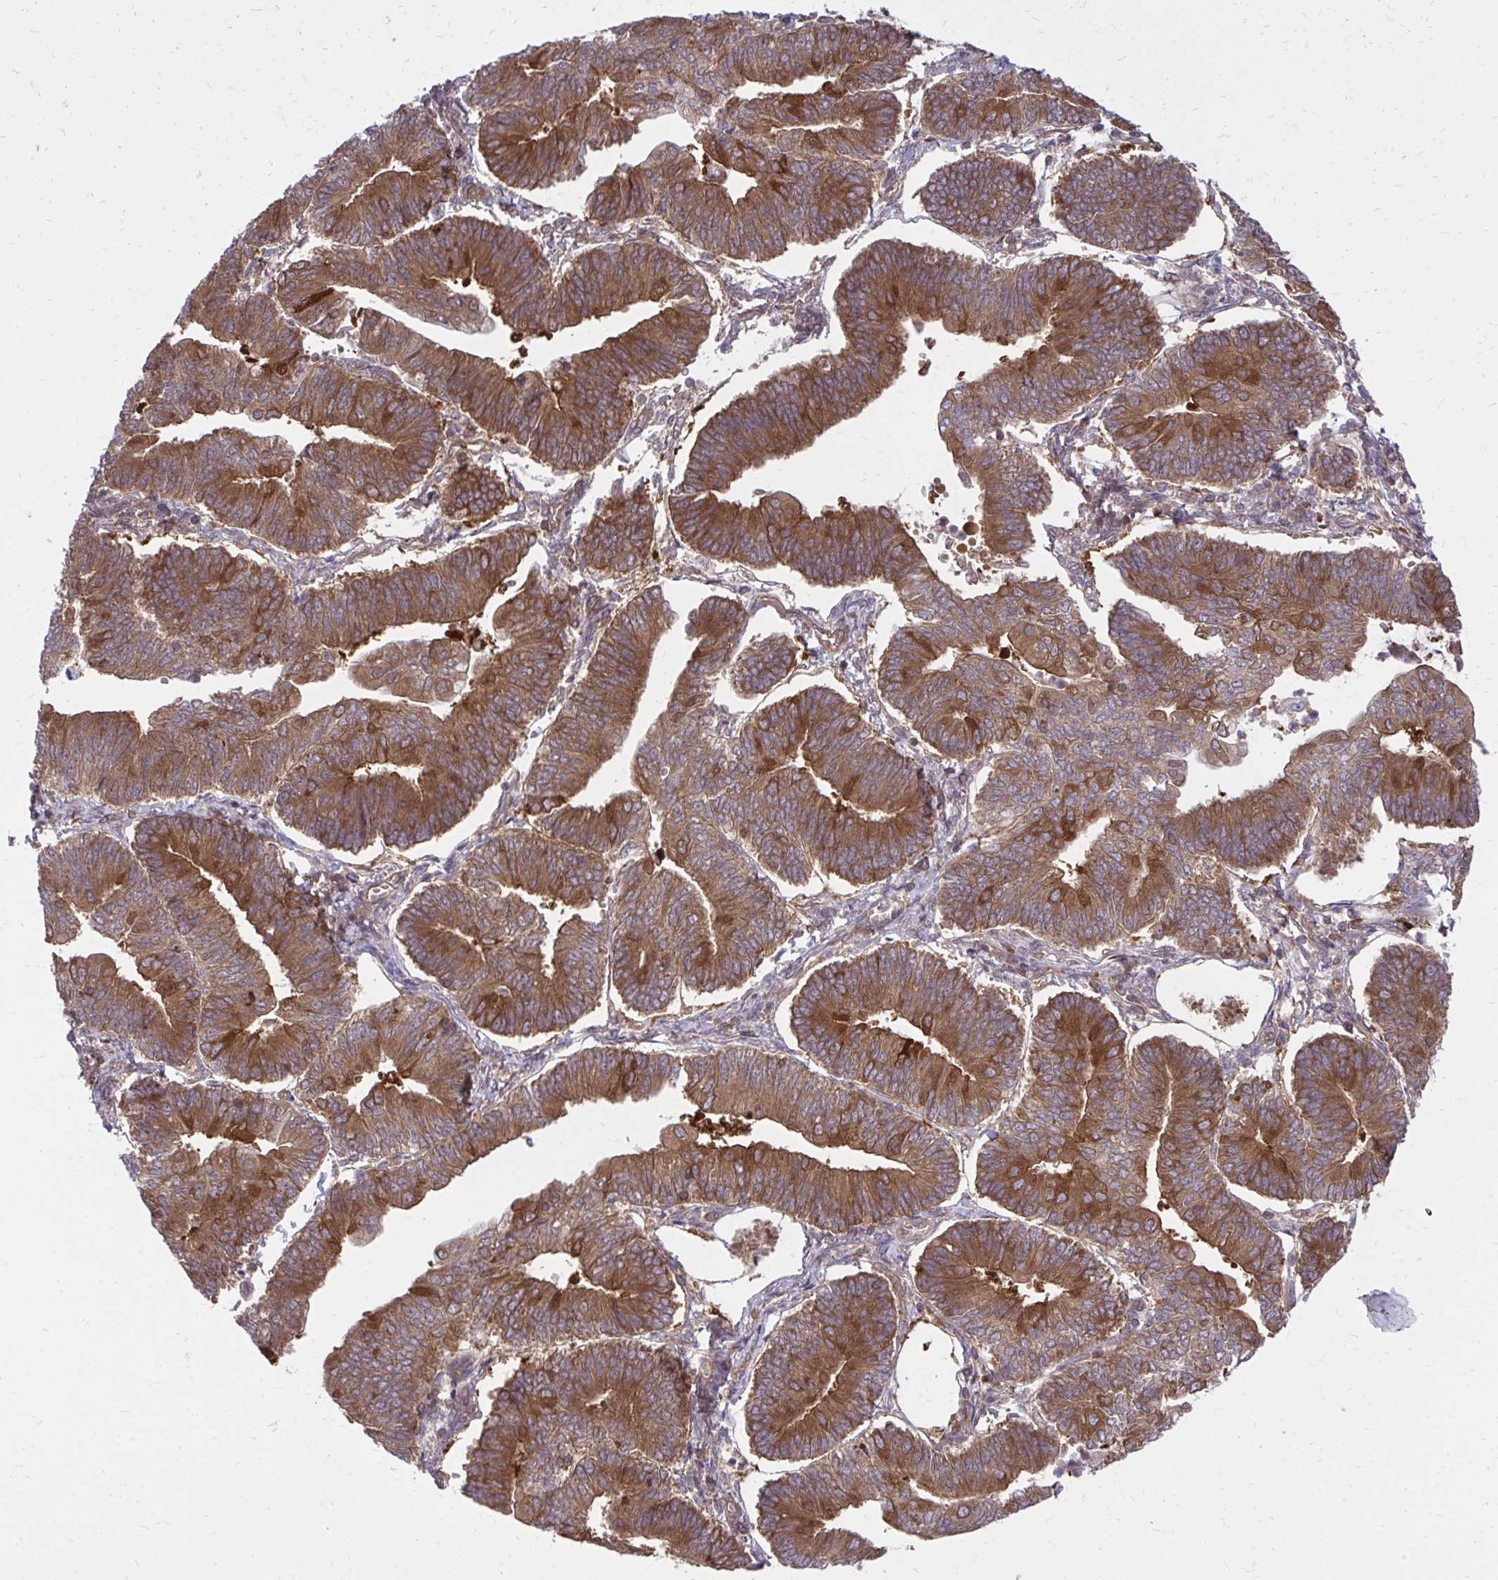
{"staining": {"intensity": "strong", "quantity": ">75%", "location": "cytoplasmic/membranous"}, "tissue": "endometrial cancer", "cell_type": "Tumor cells", "image_type": "cancer", "snomed": [{"axis": "morphology", "description": "Adenocarcinoma, NOS"}, {"axis": "topography", "description": "Endometrium"}], "caption": "This histopathology image reveals IHC staining of adenocarcinoma (endometrial), with high strong cytoplasmic/membranous expression in about >75% of tumor cells.", "gene": "PPP5C", "patient": {"sex": "female", "age": 65}}